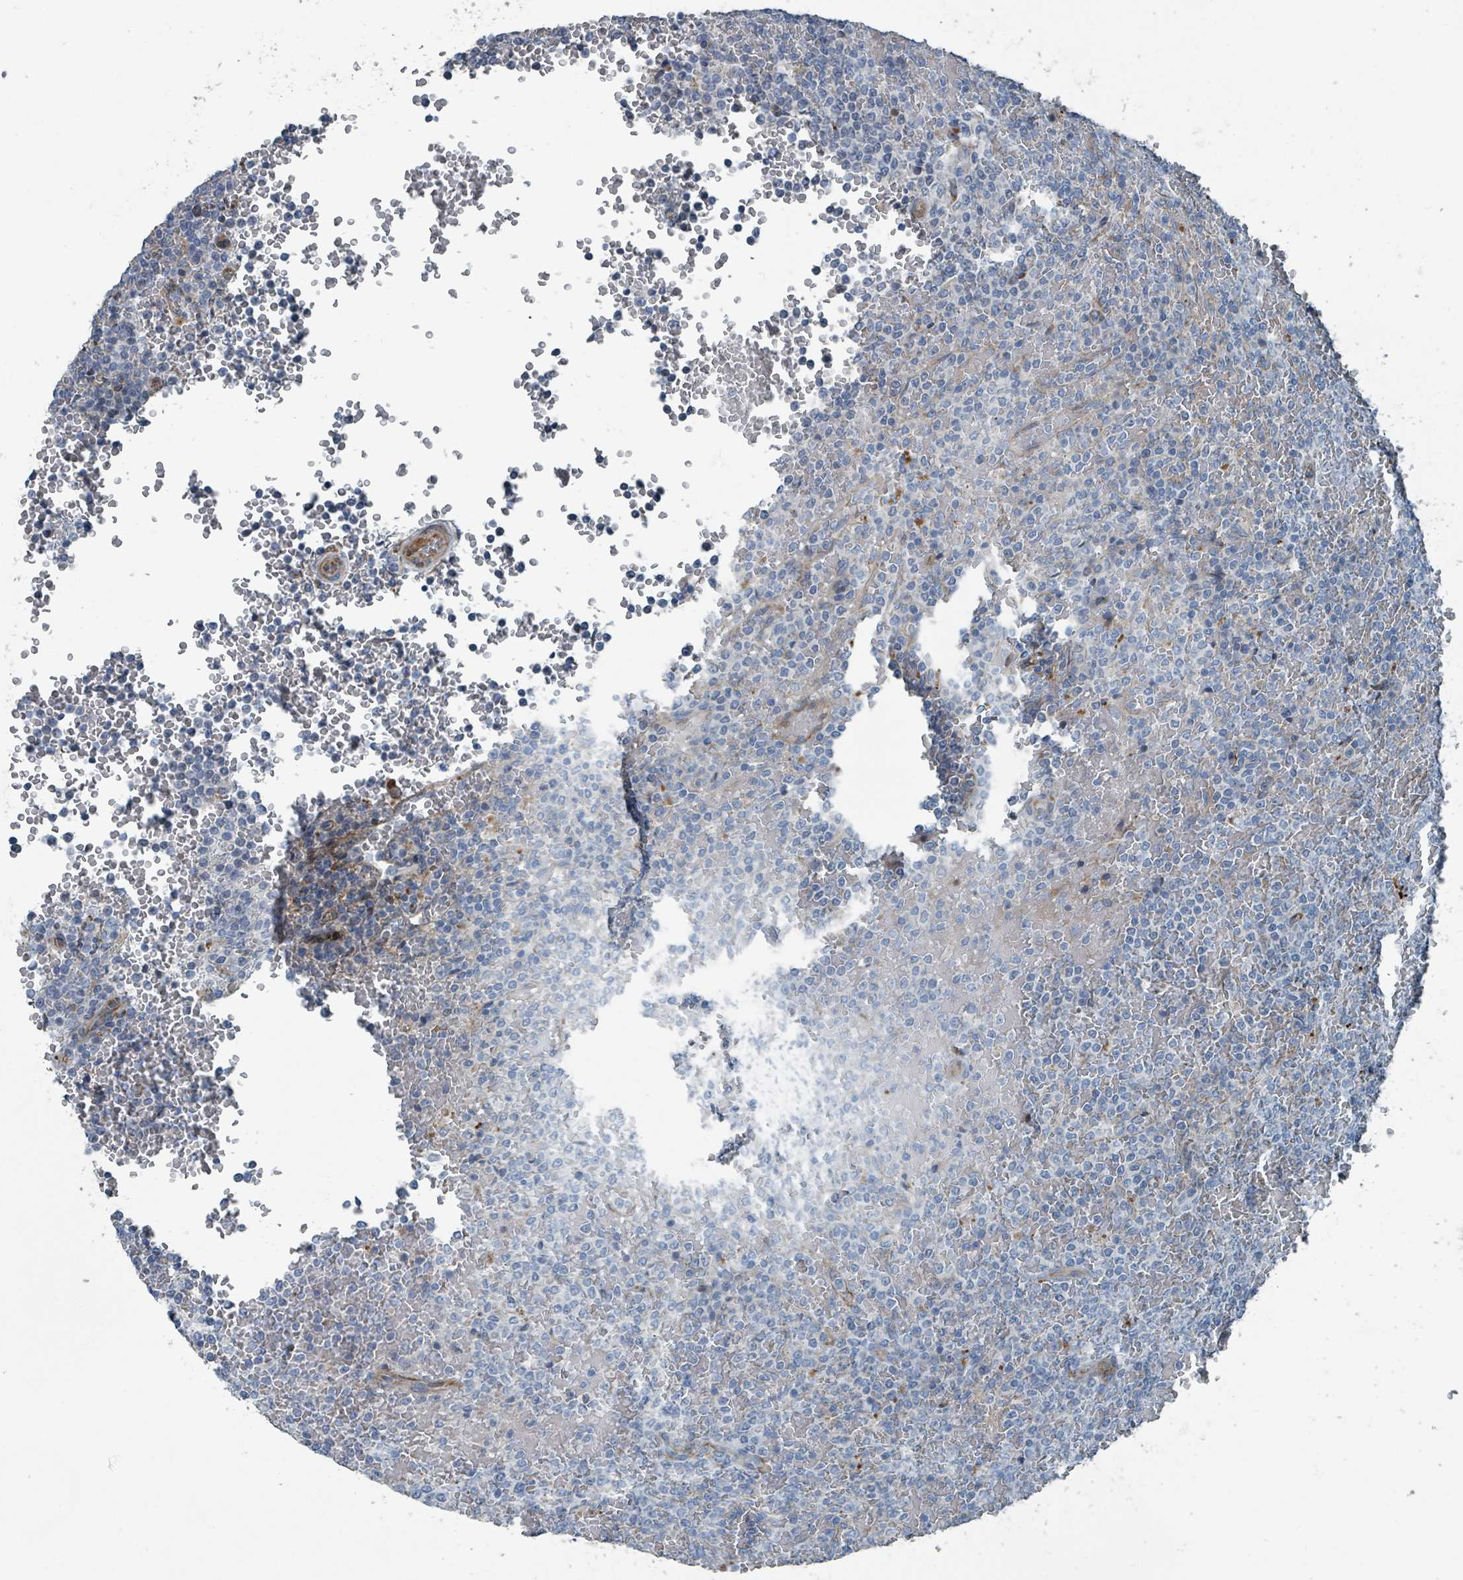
{"staining": {"intensity": "negative", "quantity": "none", "location": "none"}, "tissue": "lymphoma", "cell_type": "Tumor cells", "image_type": "cancer", "snomed": [{"axis": "morphology", "description": "Malignant lymphoma, non-Hodgkin's type, Low grade"}, {"axis": "topography", "description": "Spleen"}], "caption": "An image of human lymphoma is negative for staining in tumor cells.", "gene": "DIPK2A", "patient": {"sex": "male", "age": 60}}